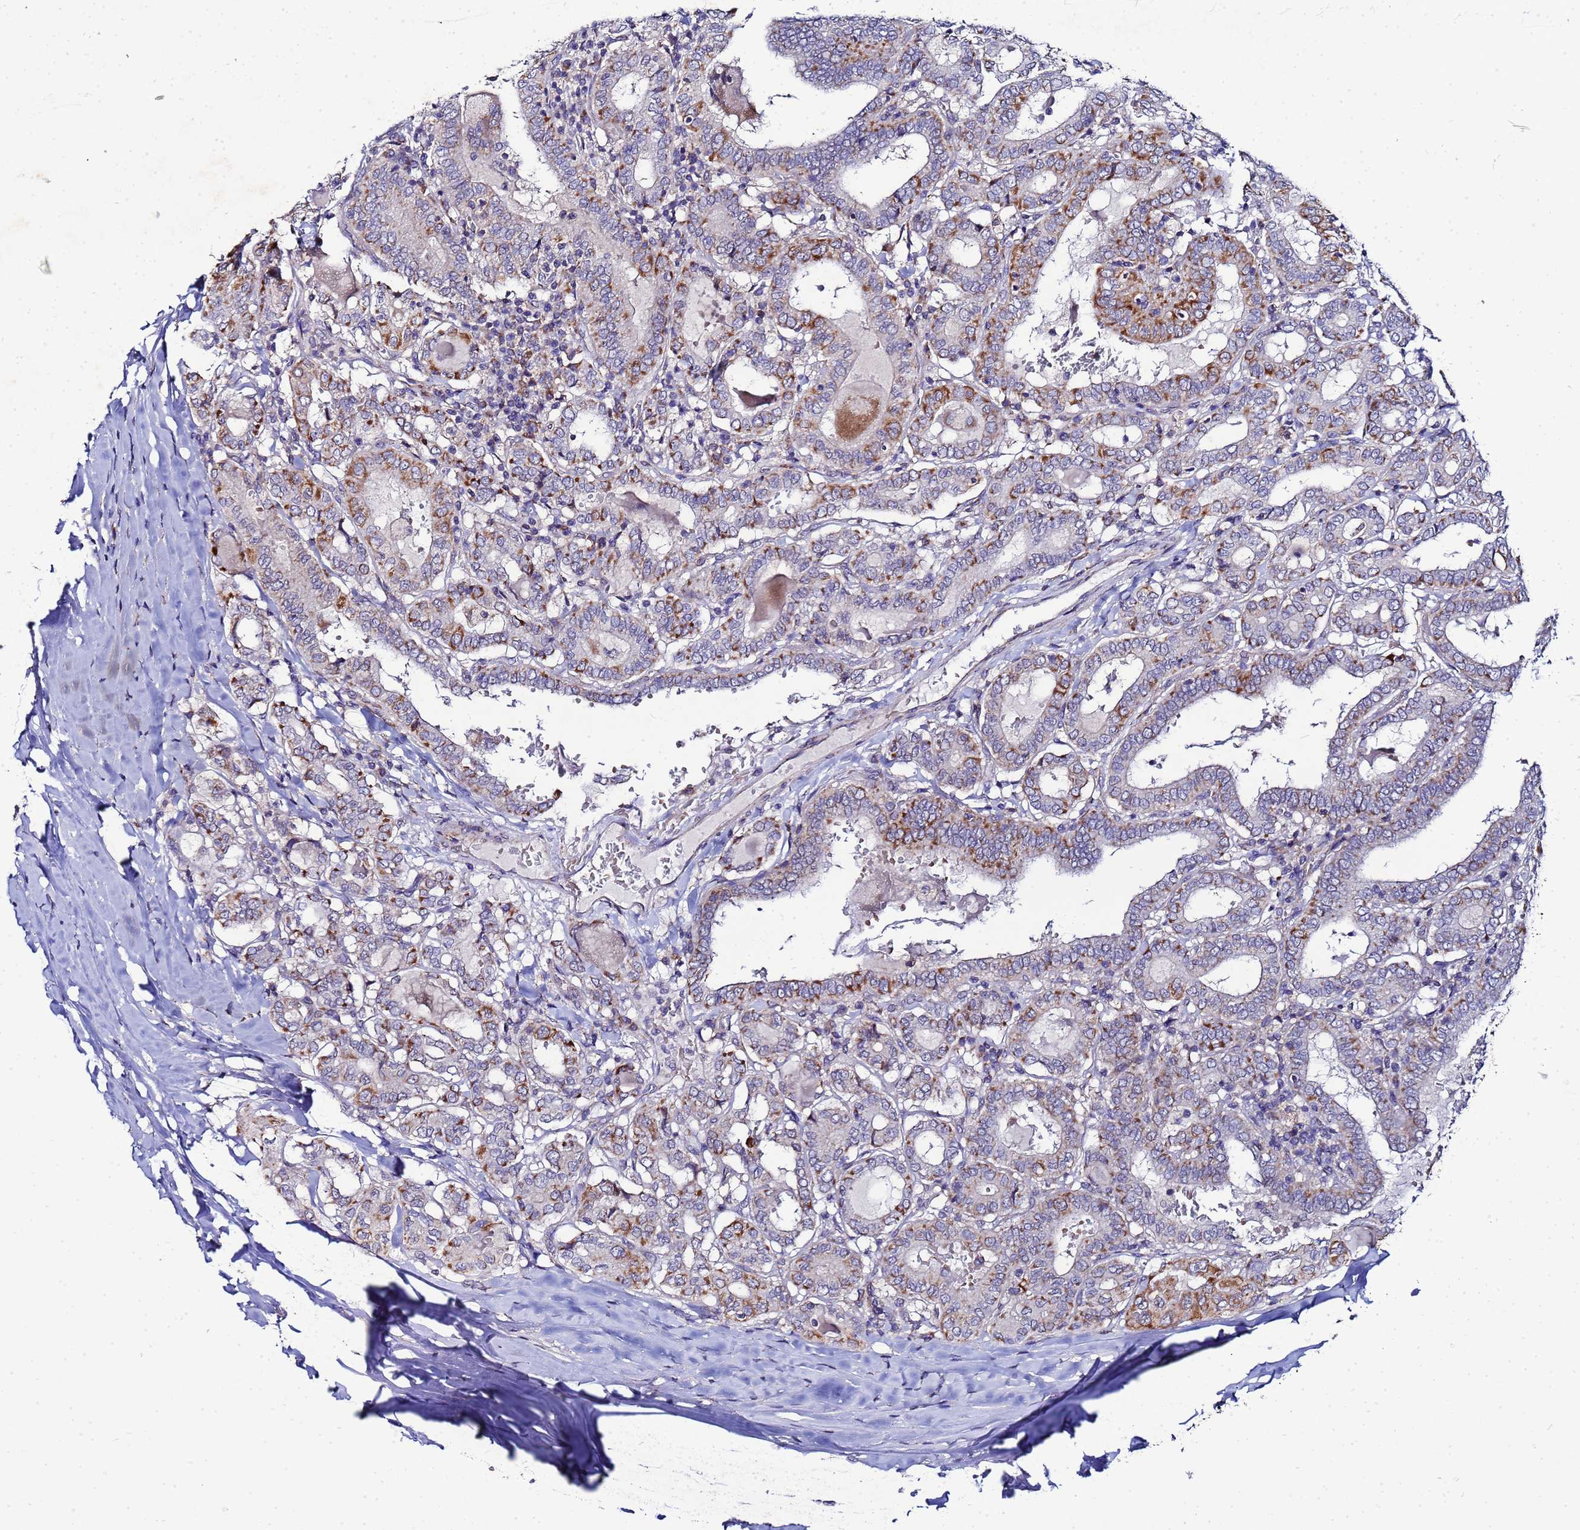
{"staining": {"intensity": "strong", "quantity": "25%-75%", "location": "cytoplasmic/membranous"}, "tissue": "thyroid cancer", "cell_type": "Tumor cells", "image_type": "cancer", "snomed": [{"axis": "morphology", "description": "Papillary adenocarcinoma, NOS"}, {"axis": "topography", "description": "Thyroid gland"}], "caption": "Papillary adenocarcinoma (thyroid) tissue displays strong cytoplasmic/membranous staining in about 25%-75% of tumor cells", "gene": "FAHD2A", "patient": {"sex": "female", "age": 72}}